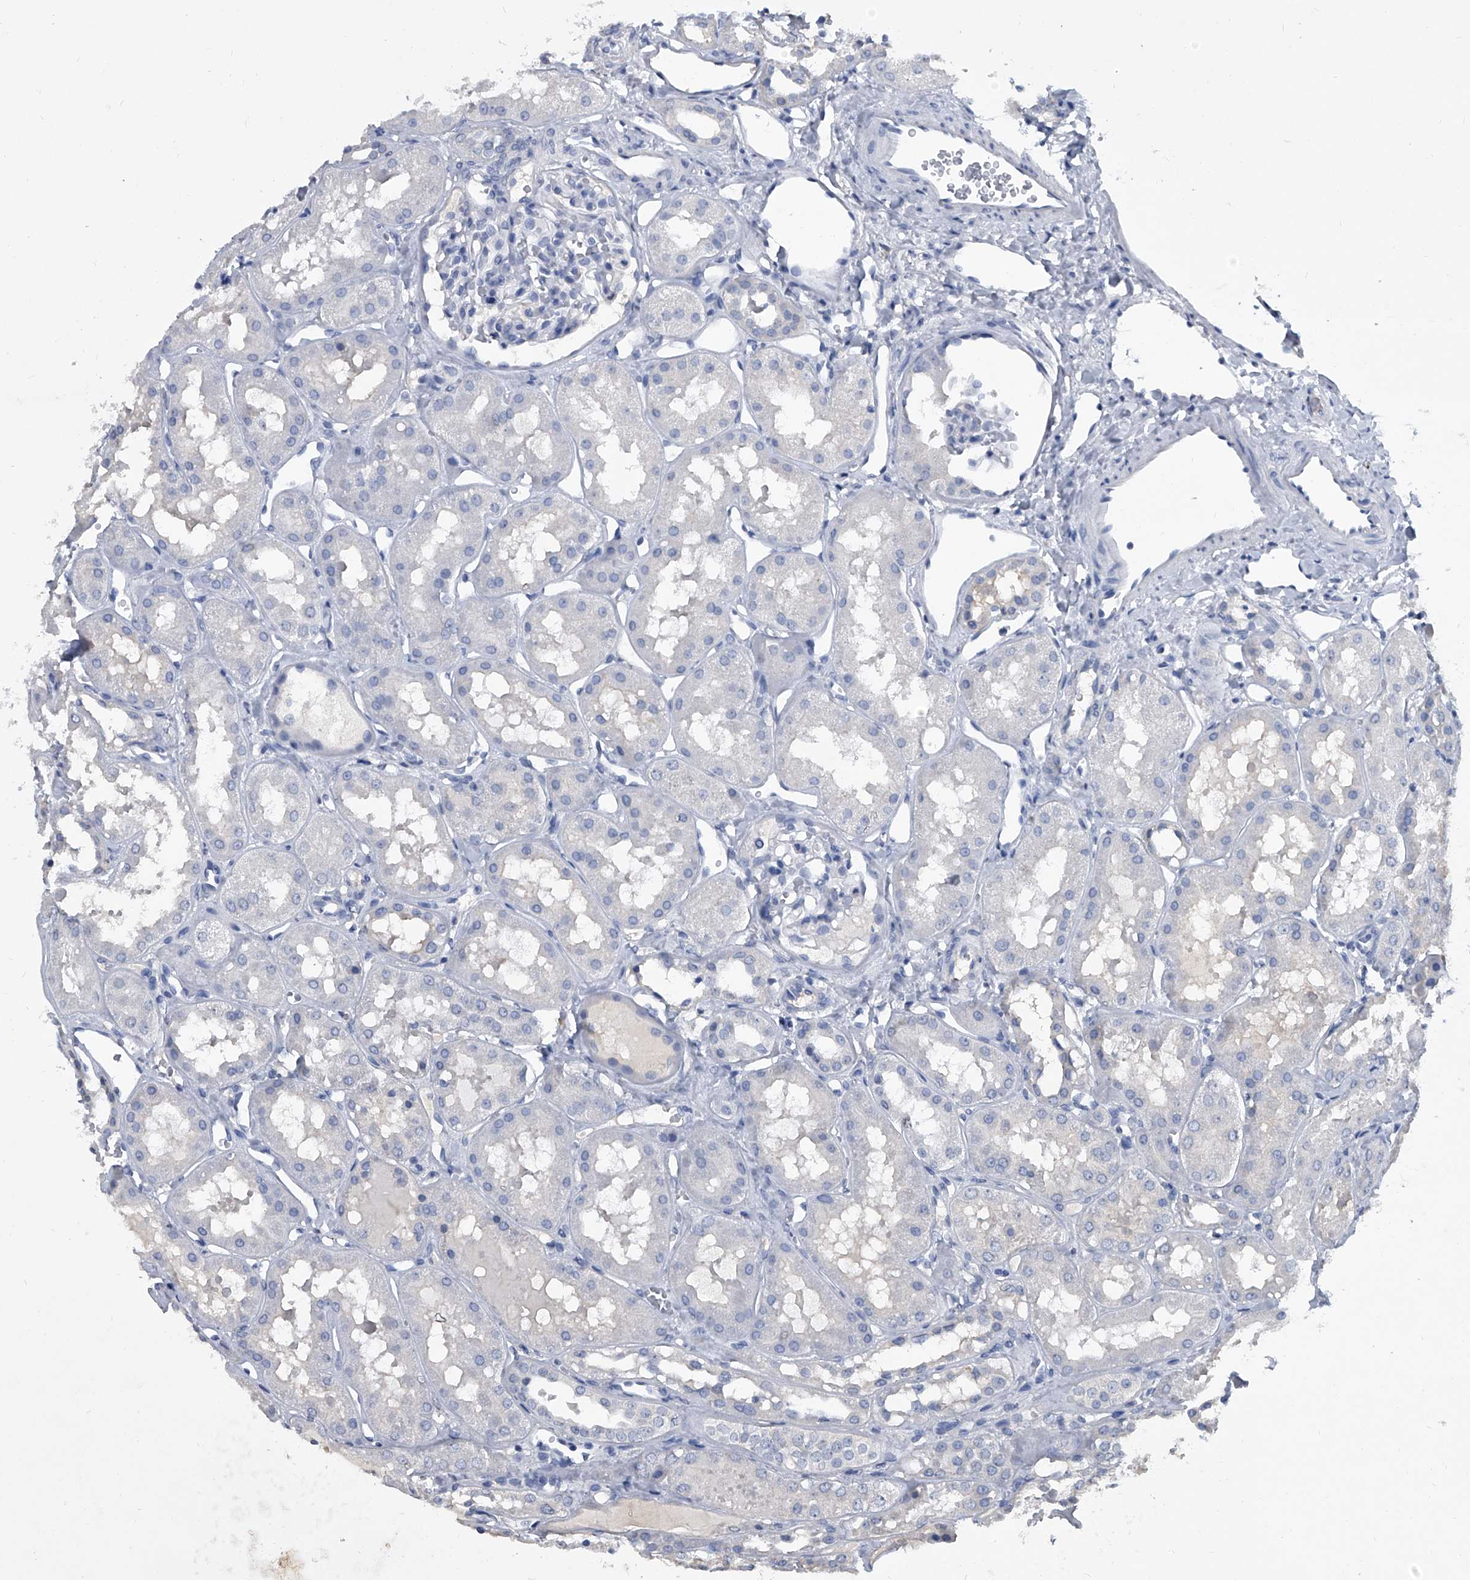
{"staining": {"intensity": "negative", "quantity": "none", "location": "none"}, "tissue": "kidney", "cell_type": "Cells in glomeruli", "image_type": "normal", "snomed": [{"axis": "morphology", "description": "Normal tissue, NOS"}, {"axis": "topography", "description": "Kidney"}], "caption": "This is an IHC image of normal kidney. There is no staining in cells in glomeruli.", "gene": "BCAS1", "patient": {"sex": "male", "age": 16}}